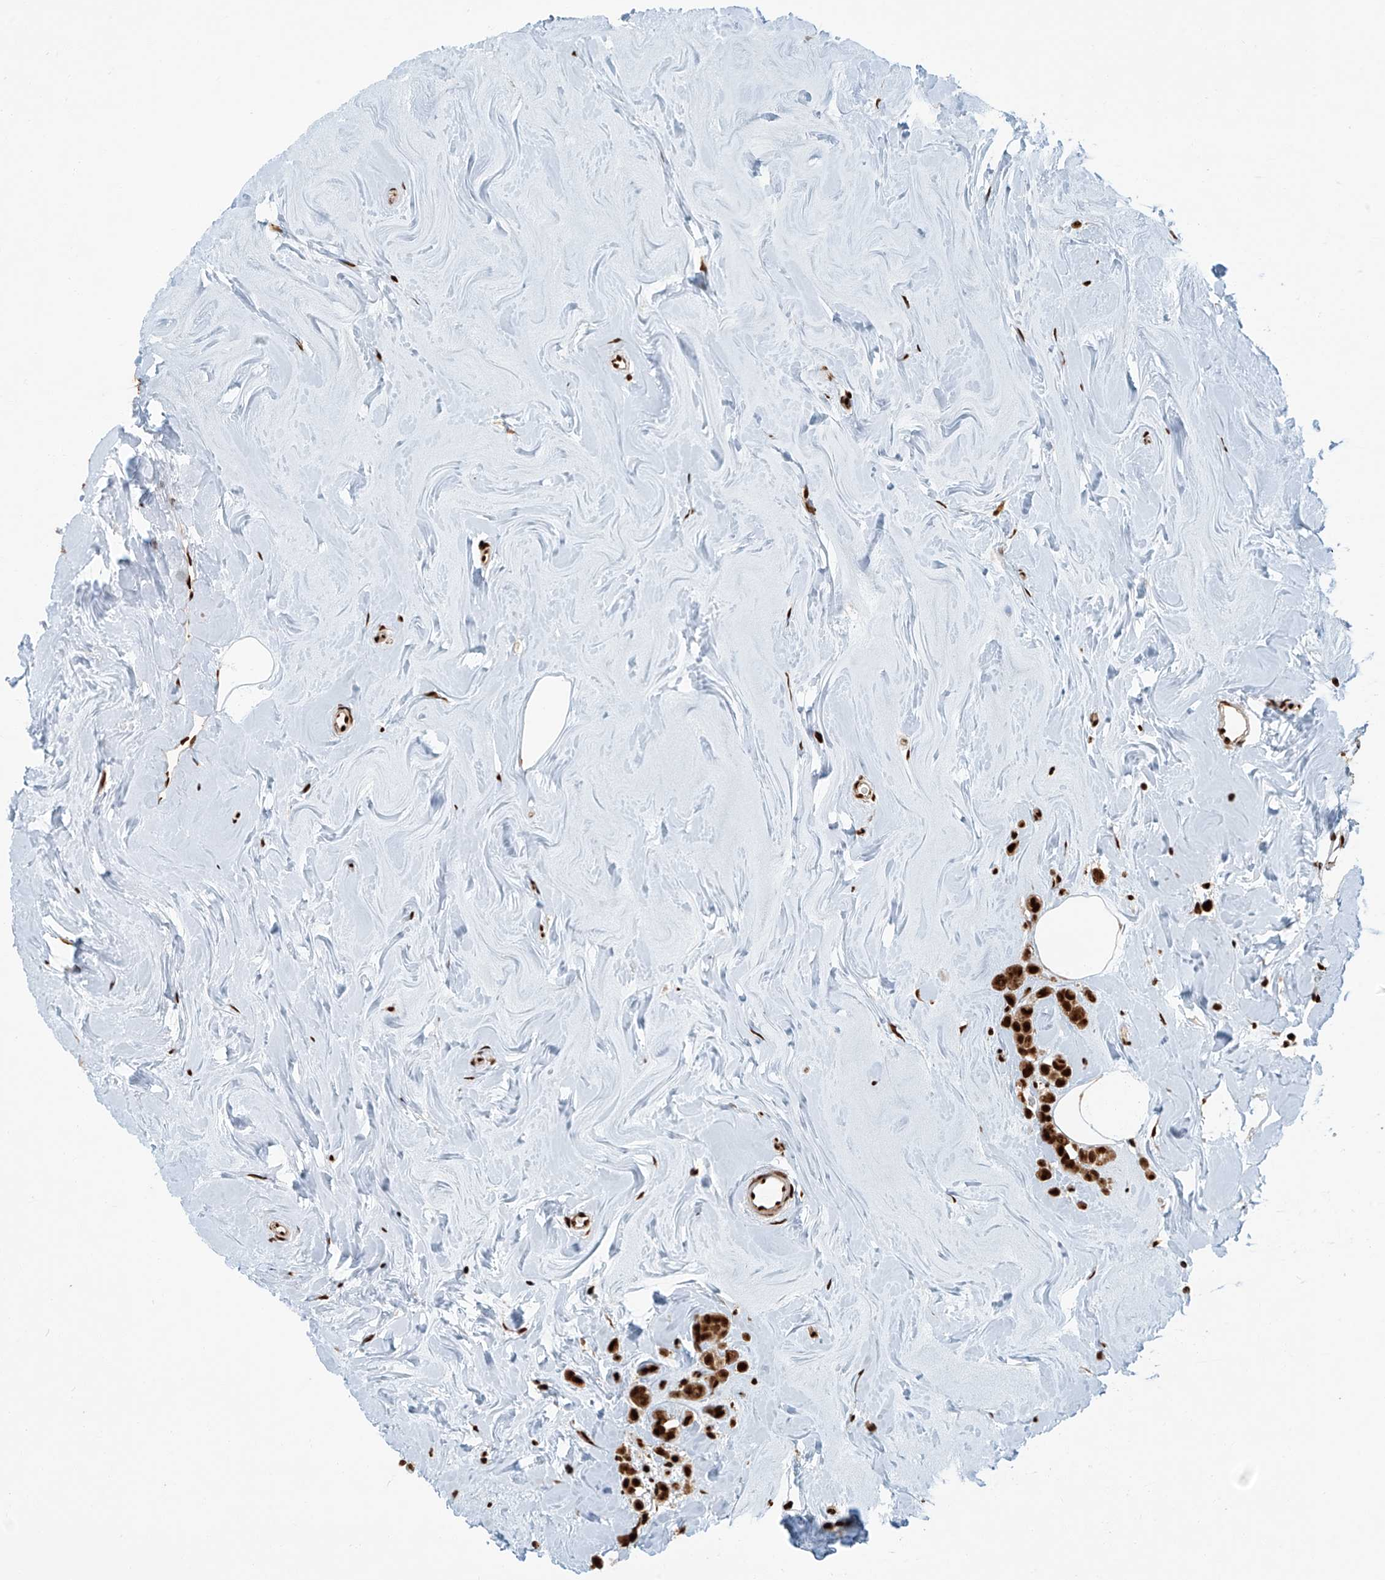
{"staining": {"intensity": "strong", "quantity": ">75%", "location": "cytoplasmic/membranous,nuclear"}, "tissue": "breast cancer", "cell_type": "Tumor cells", "image_type": "cancer", "snomed": [{"axis": "morphology", "description": "Lobular carcinoma"}, {"axis": "topography", "description": "Breast"}], "caption": "Immunohistochemical staining of human lobular carcinoma (breast) exhibits high levels of strong cytoplasmic/membranous and nuclear protein staining in approximately >75% of tumor cells. (Brightfield microscopy of DAB IHC at high magnification).", "gene": "FAM193B", "patient": {"sex": "female", "age": 47}}